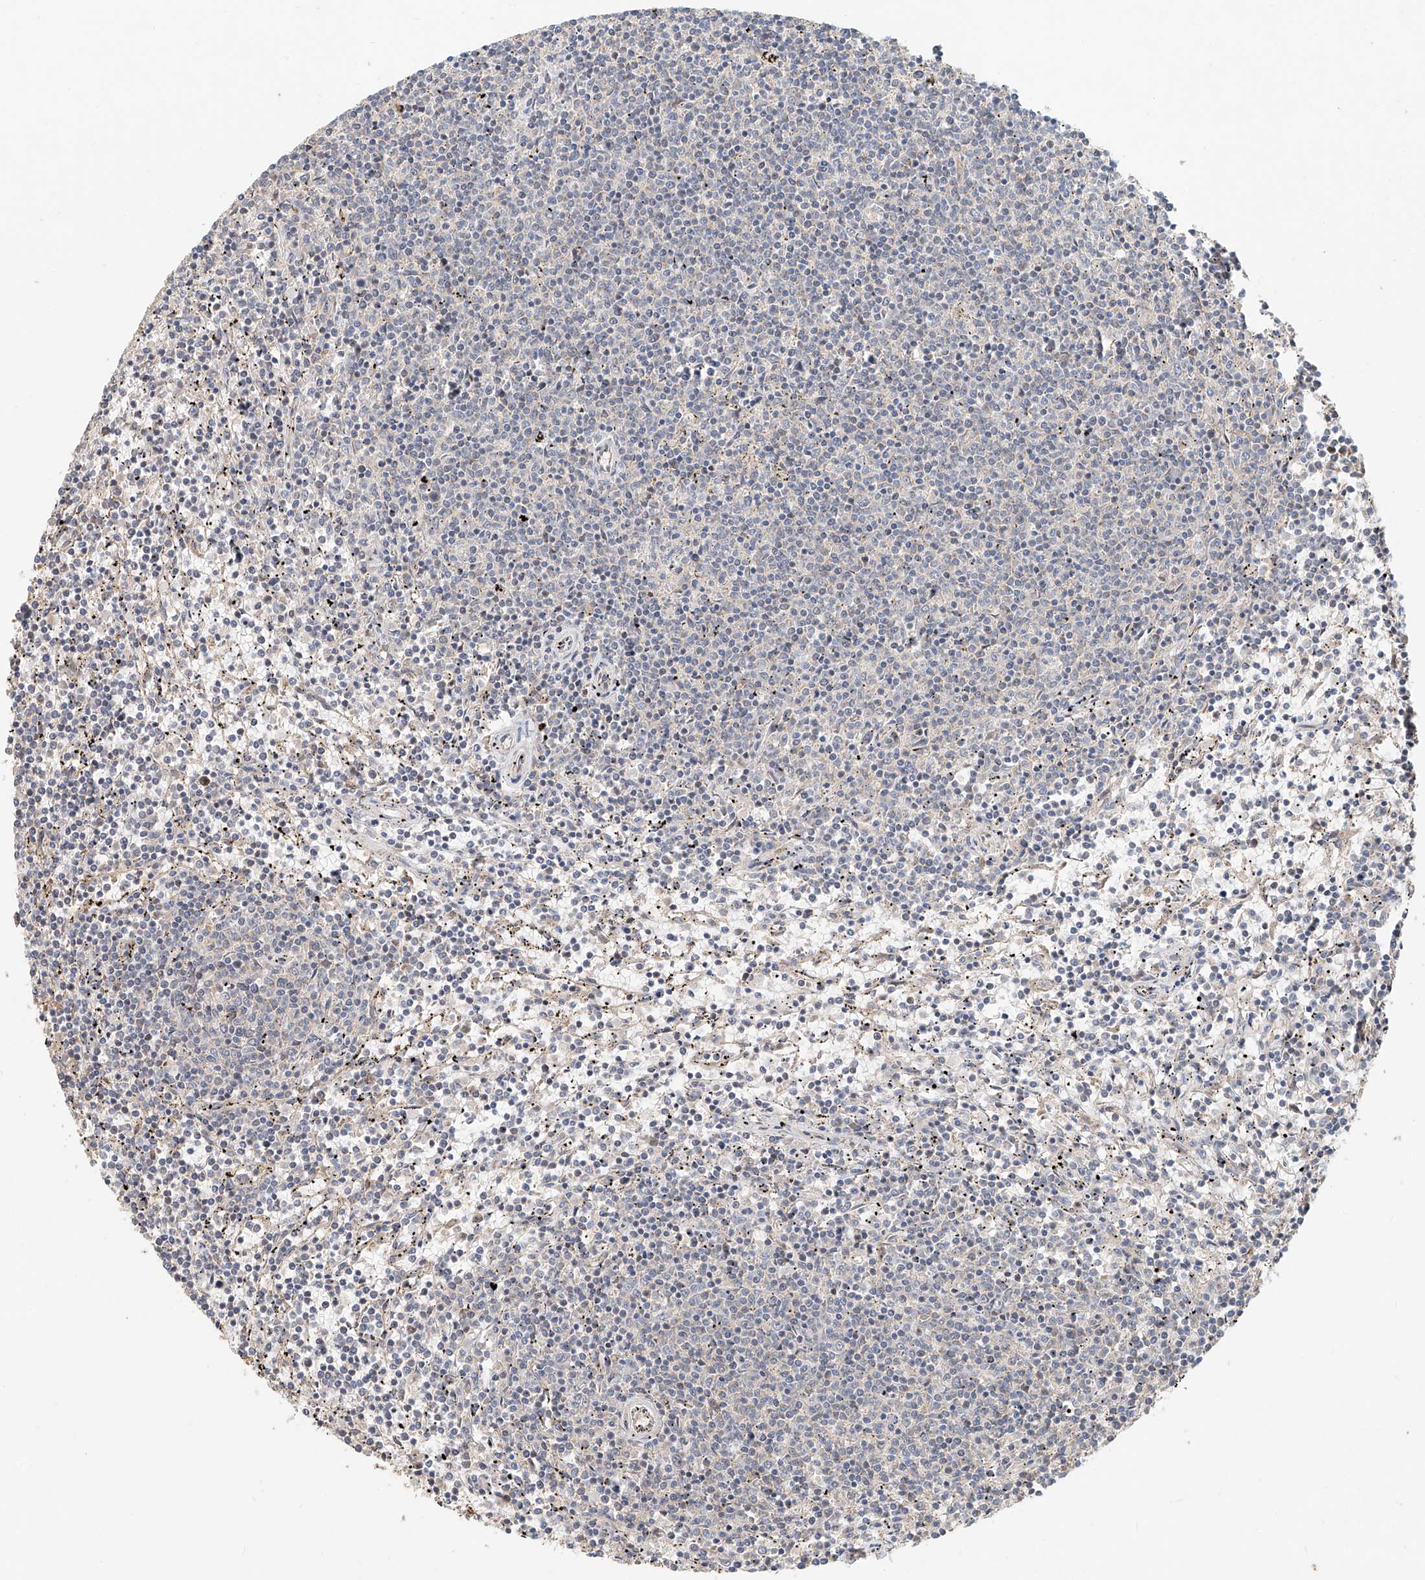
{"staining": {"intensity": "negative", "quantity": "none", "location": "none"}, "tissue": "lymphoma", "cell_type": "Tumor cells", "image_type": "cancer", "snomed": [{"axis": "morphology", "description": "Malignant lymphoma, non-Hodgkin's type, Low grade"}, {"axis": "topography", "description": "Spleen"}], "caption": "A histopathology image of human low-grade malignant lymphoma, non-Hodgkin's type is negative for staining in tumor cells.", "gene": "TMEM61", "patient": {"sex": "female", "age": 50}}